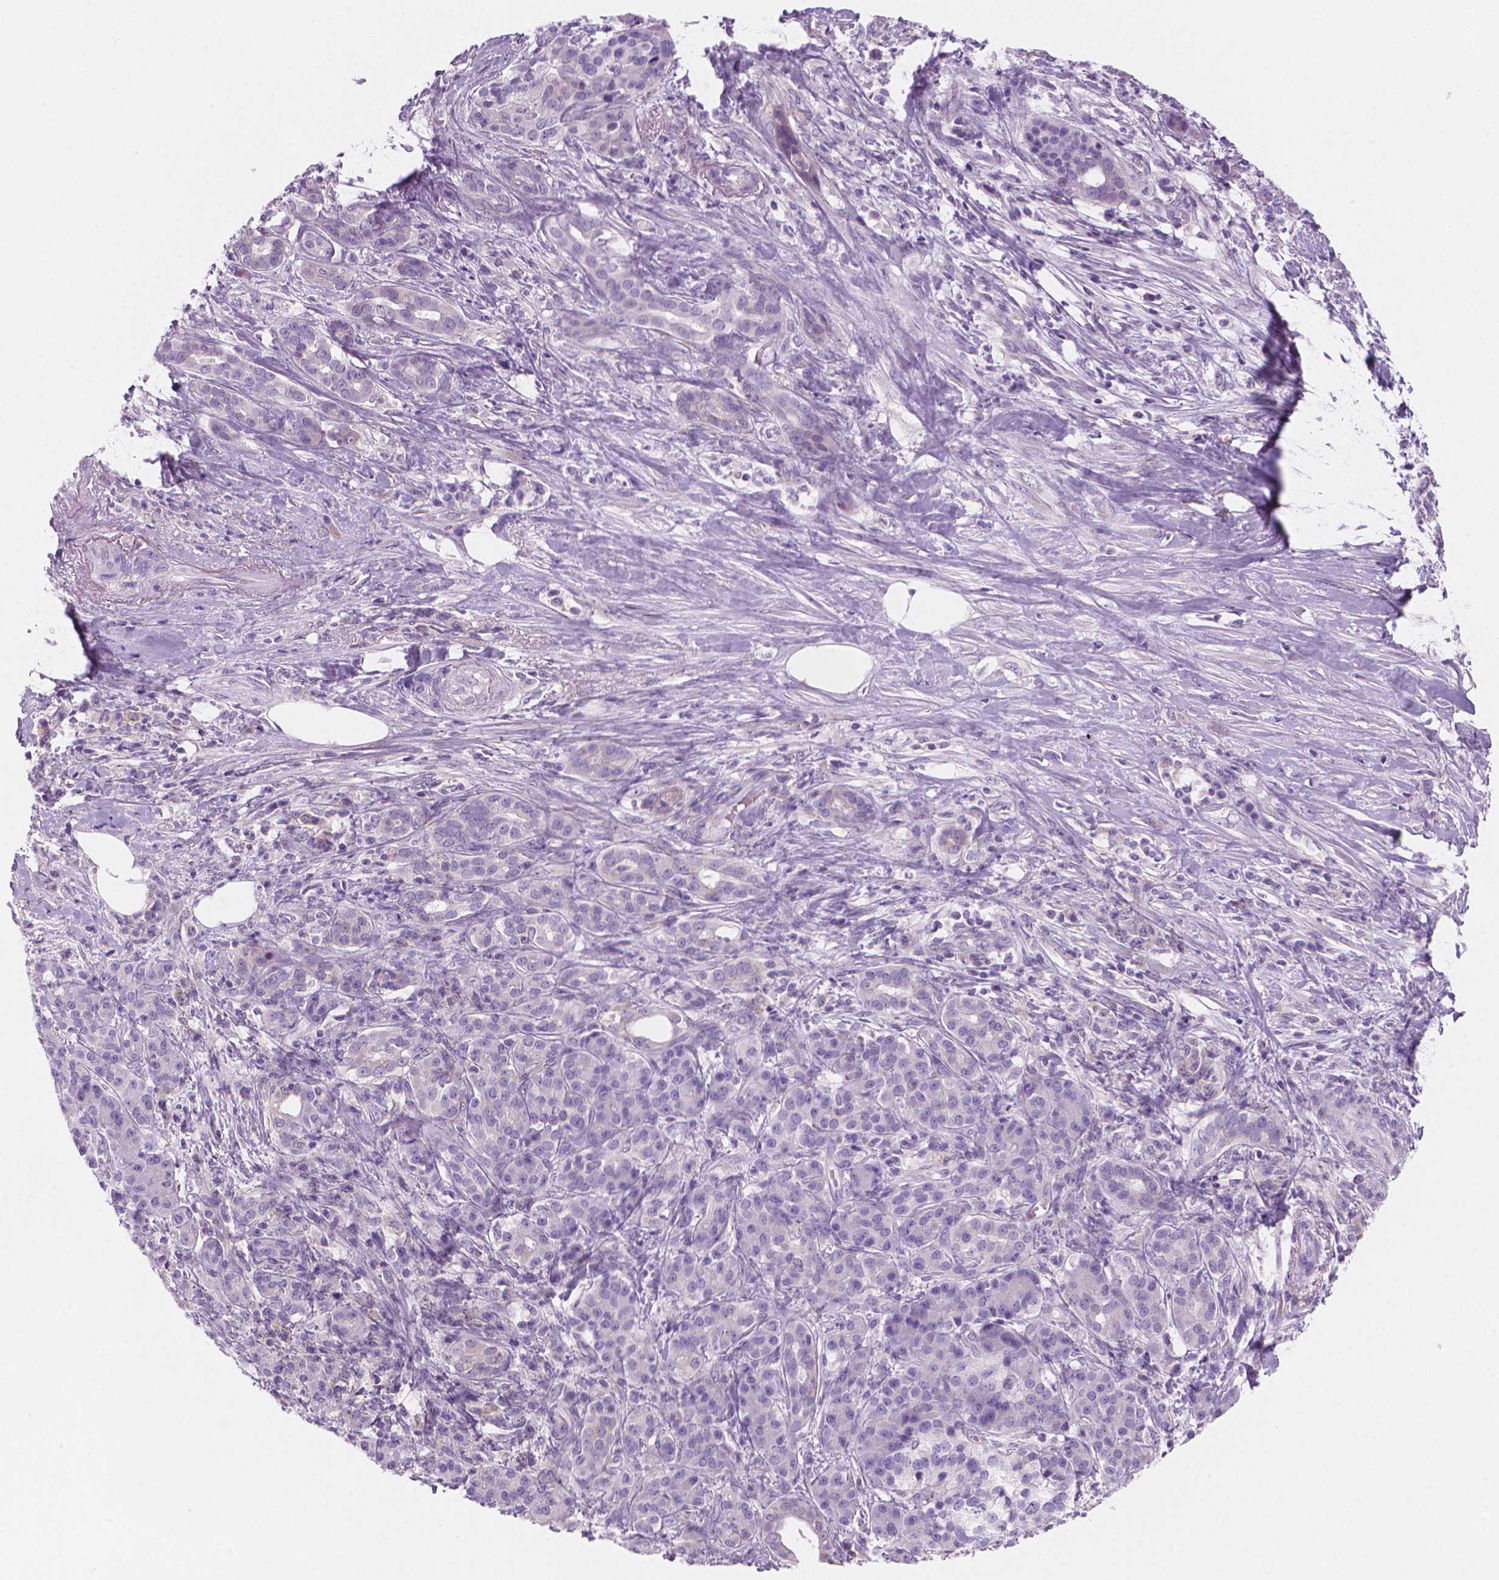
{"staining": {"intensity": "negative", "quantity": "none", "location": "none"}, "tissue": "pancreatic cancer", "cell_type": "Tumor cells", "image_type": "cancer", "snomed": [{"axis": "morphology", "description": "Normal tissue, NOS"}, {"axis": "morphology", "description": "Inflammation, NOS"}, {"axis": "morphology", "description": "Adenocarcinoma, NOS"}, {"axis": "topography", "description": "Pancreas"}], "caption": "The photomicrograph demonstrates no significant expression in tumor cells of pancreatic adenocarcinoma.", "gene": "ENSG00000187186", "patient": {"sex": "male", "age": 57}}